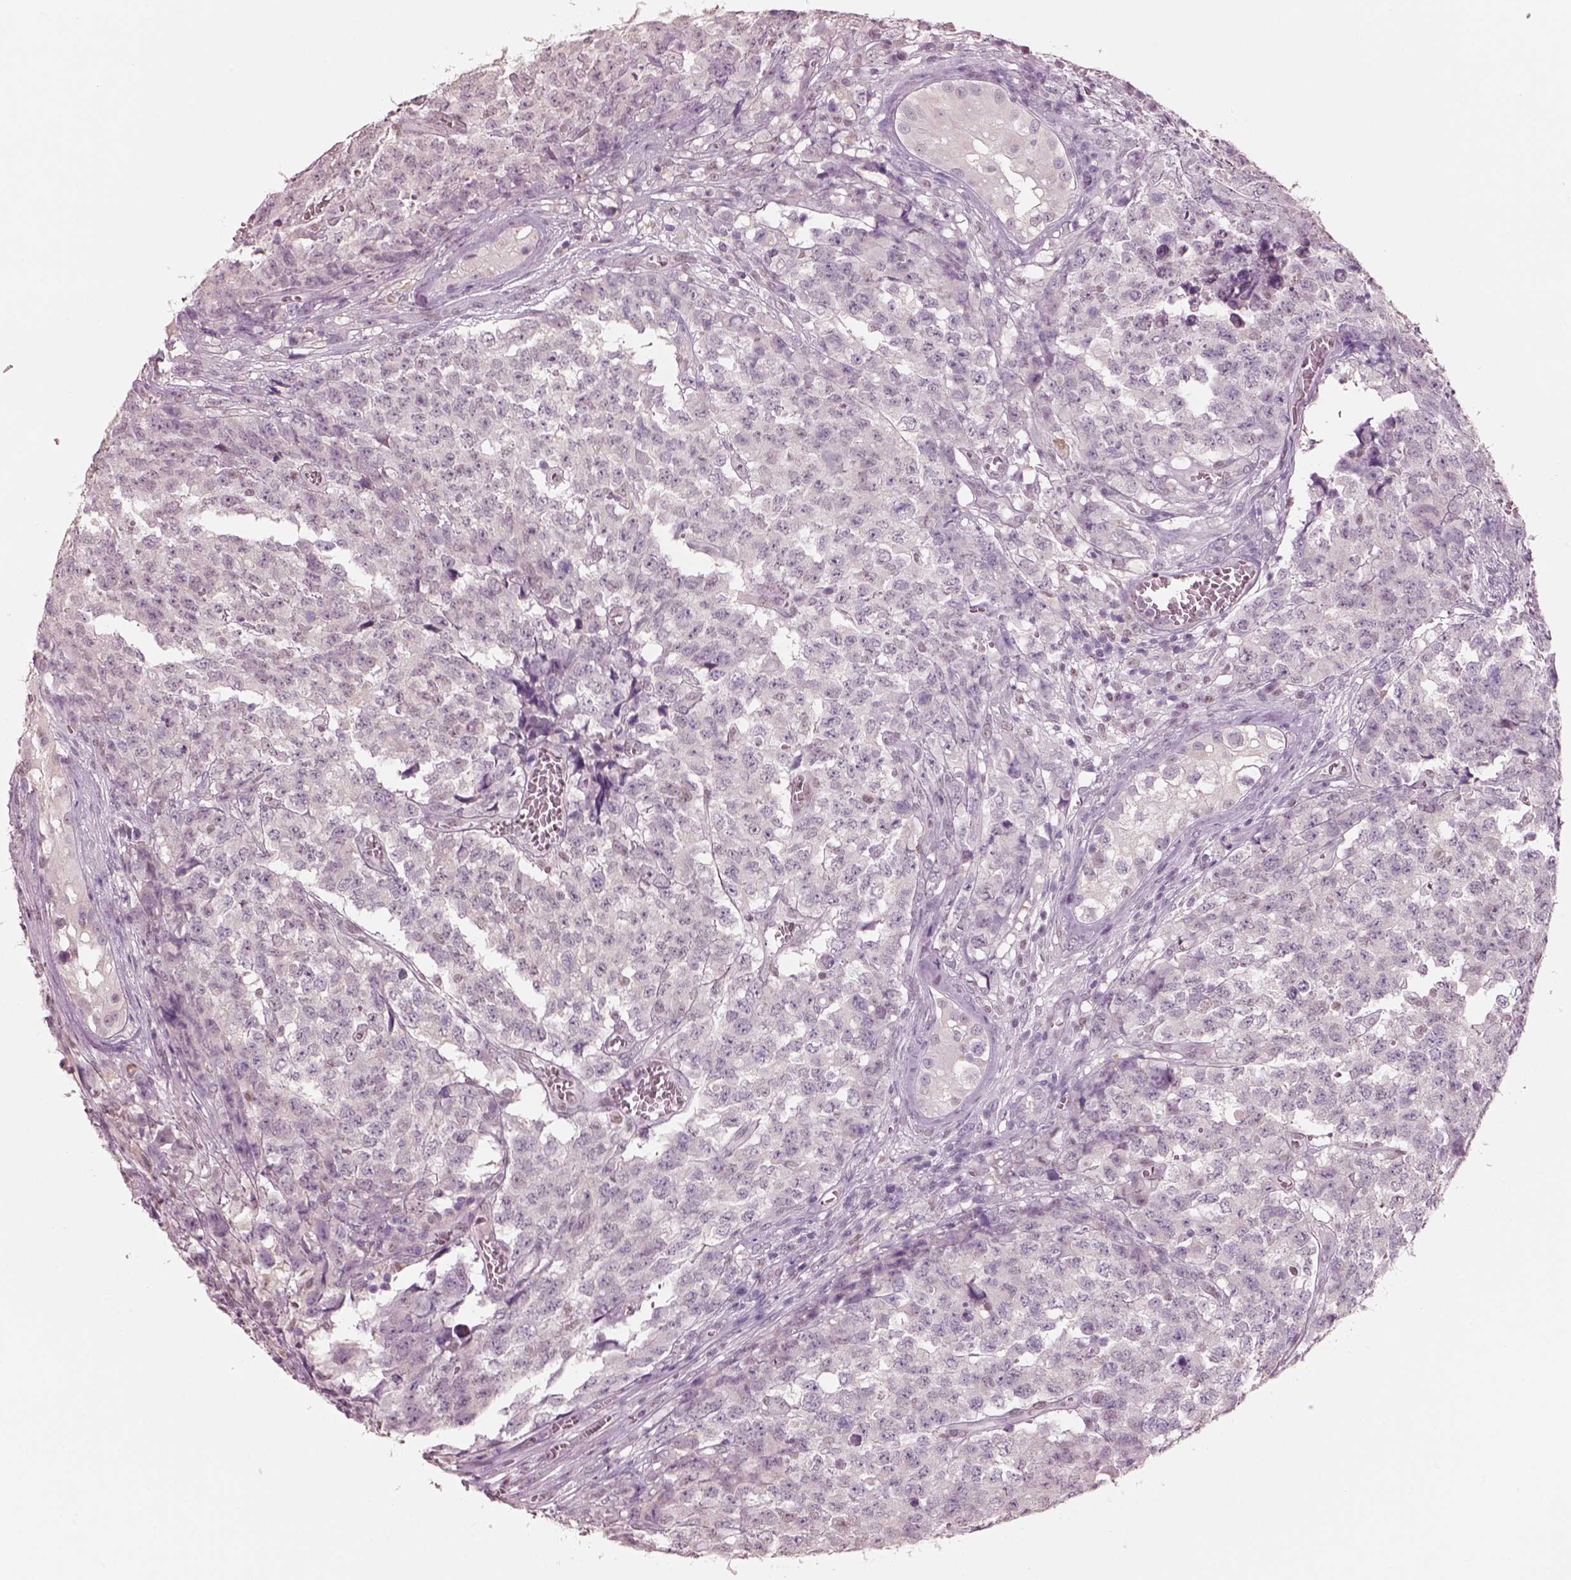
{"staining": {"intensity": "negative", "quantity": "none", "location": "none"}, "tissue": "testis cancer", "cell_type": "Tumor cells", "image_type": "cancer", "snomed": [{"axis": "morphology", "description": "Carcinoma, Embryonal, NOS"}, {"axis": "topography", "description": "Testis"}], "caption": "A high-resolution image shows immunohistochemistry staining of embryonal carcinoma (testis), which displays no significant positivity in tumor cells. (DAB immunohistochemistry, high magnification).", "gene": "ELSPBP1", "patient": {"sex": "male", "age": 23}}